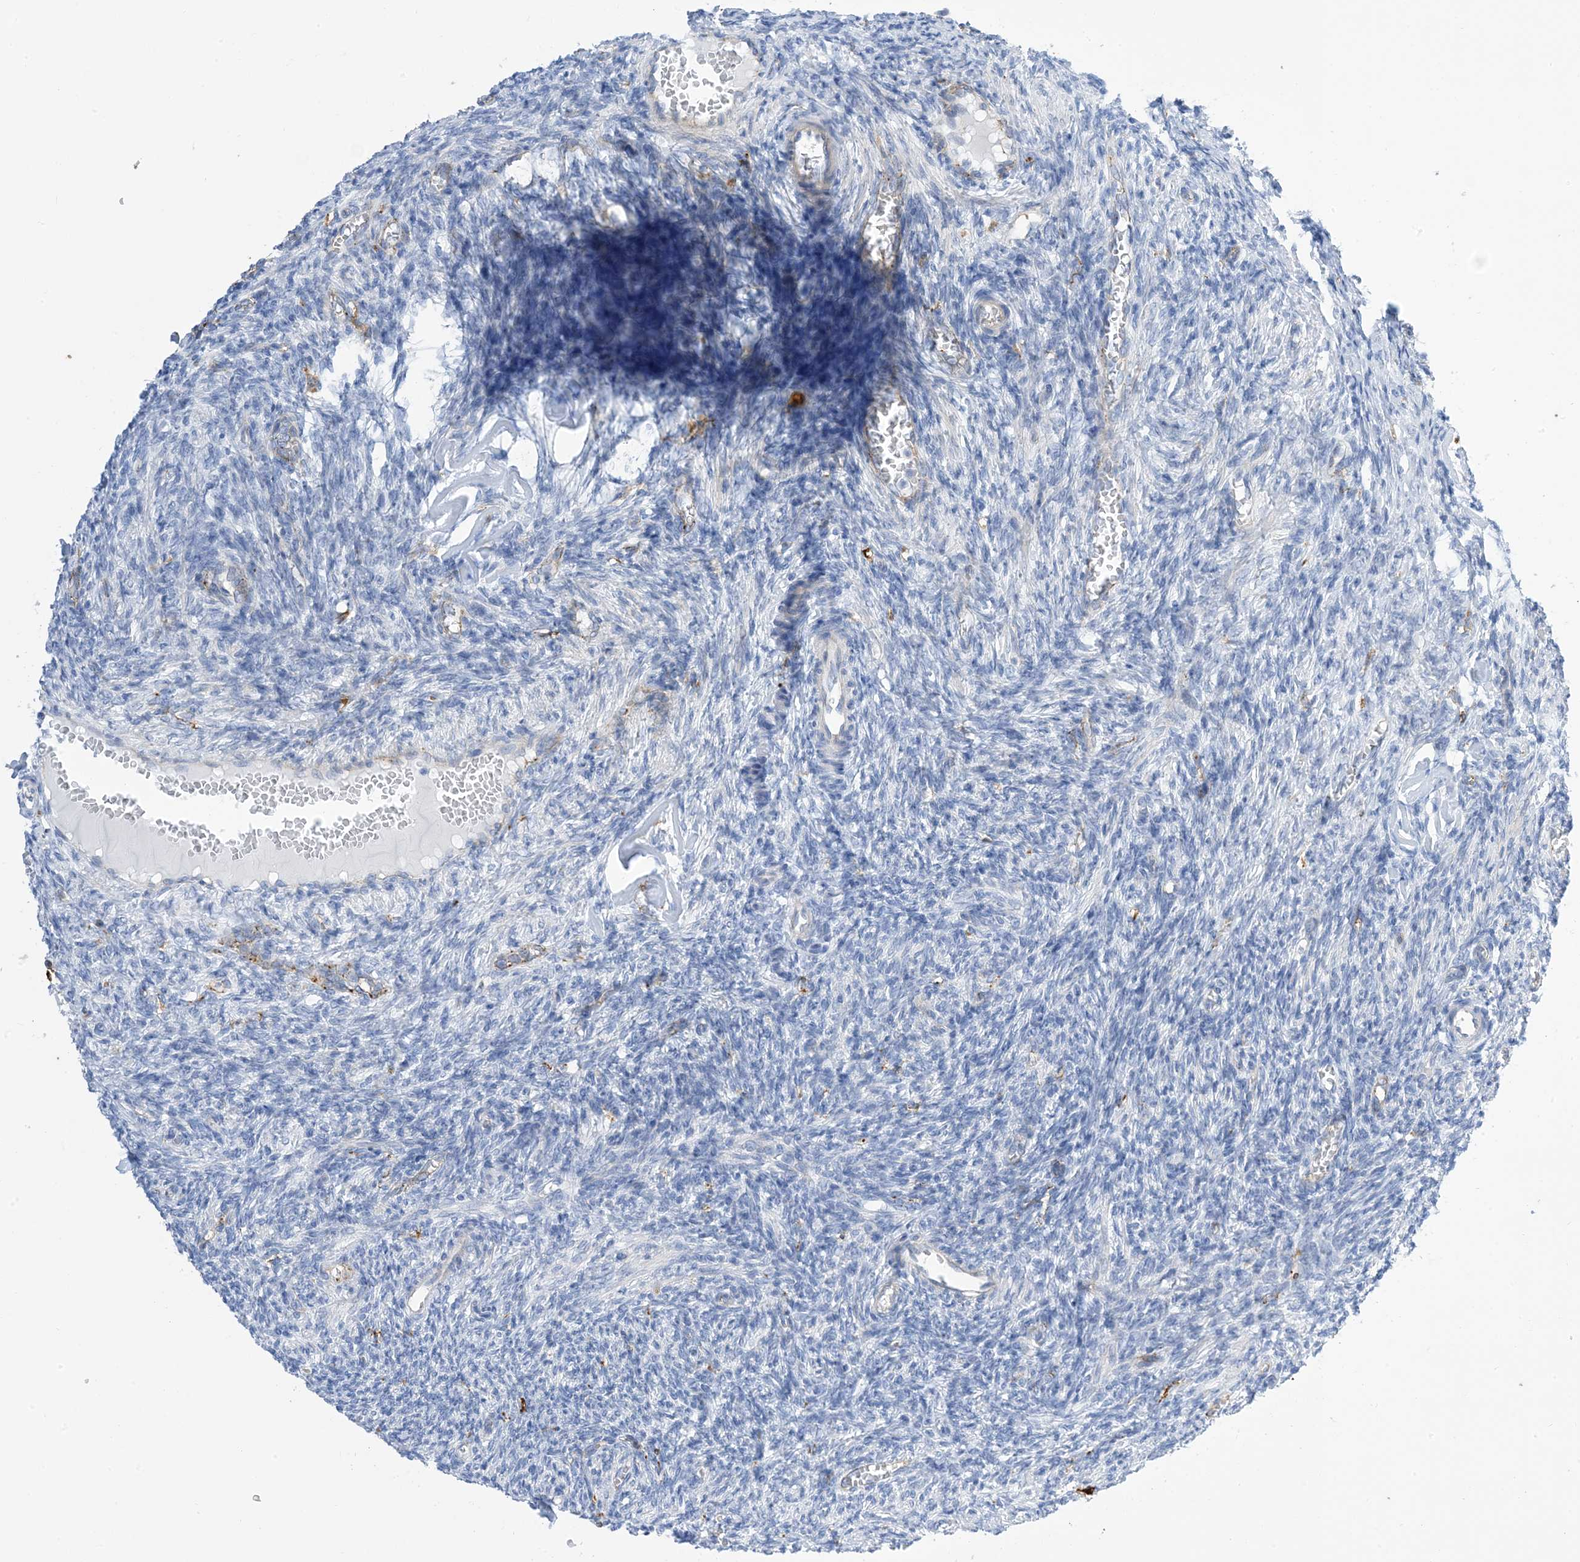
{"staining": {"intensity": "negative", "quantity": "none", "location": "none"}, "tissue": "ovary", "cell_type": "Ovarian stroma cells", "image_type": "normal", "snomed": [{"axis": "morphology", "description": "Normal tissue, NOS"}, {"axis": "topography", "description": "Ovary"}], "caption": "Immunohistochemistry (IHC) micrograph of benign ovary: human ovary stained with DAB (3,3'-diaminobenzidine) exhibits no significant protein positivity in ovarian stroma cells.", "gene": "DPH3", "patient": {"sex": "female", "age": 27}}